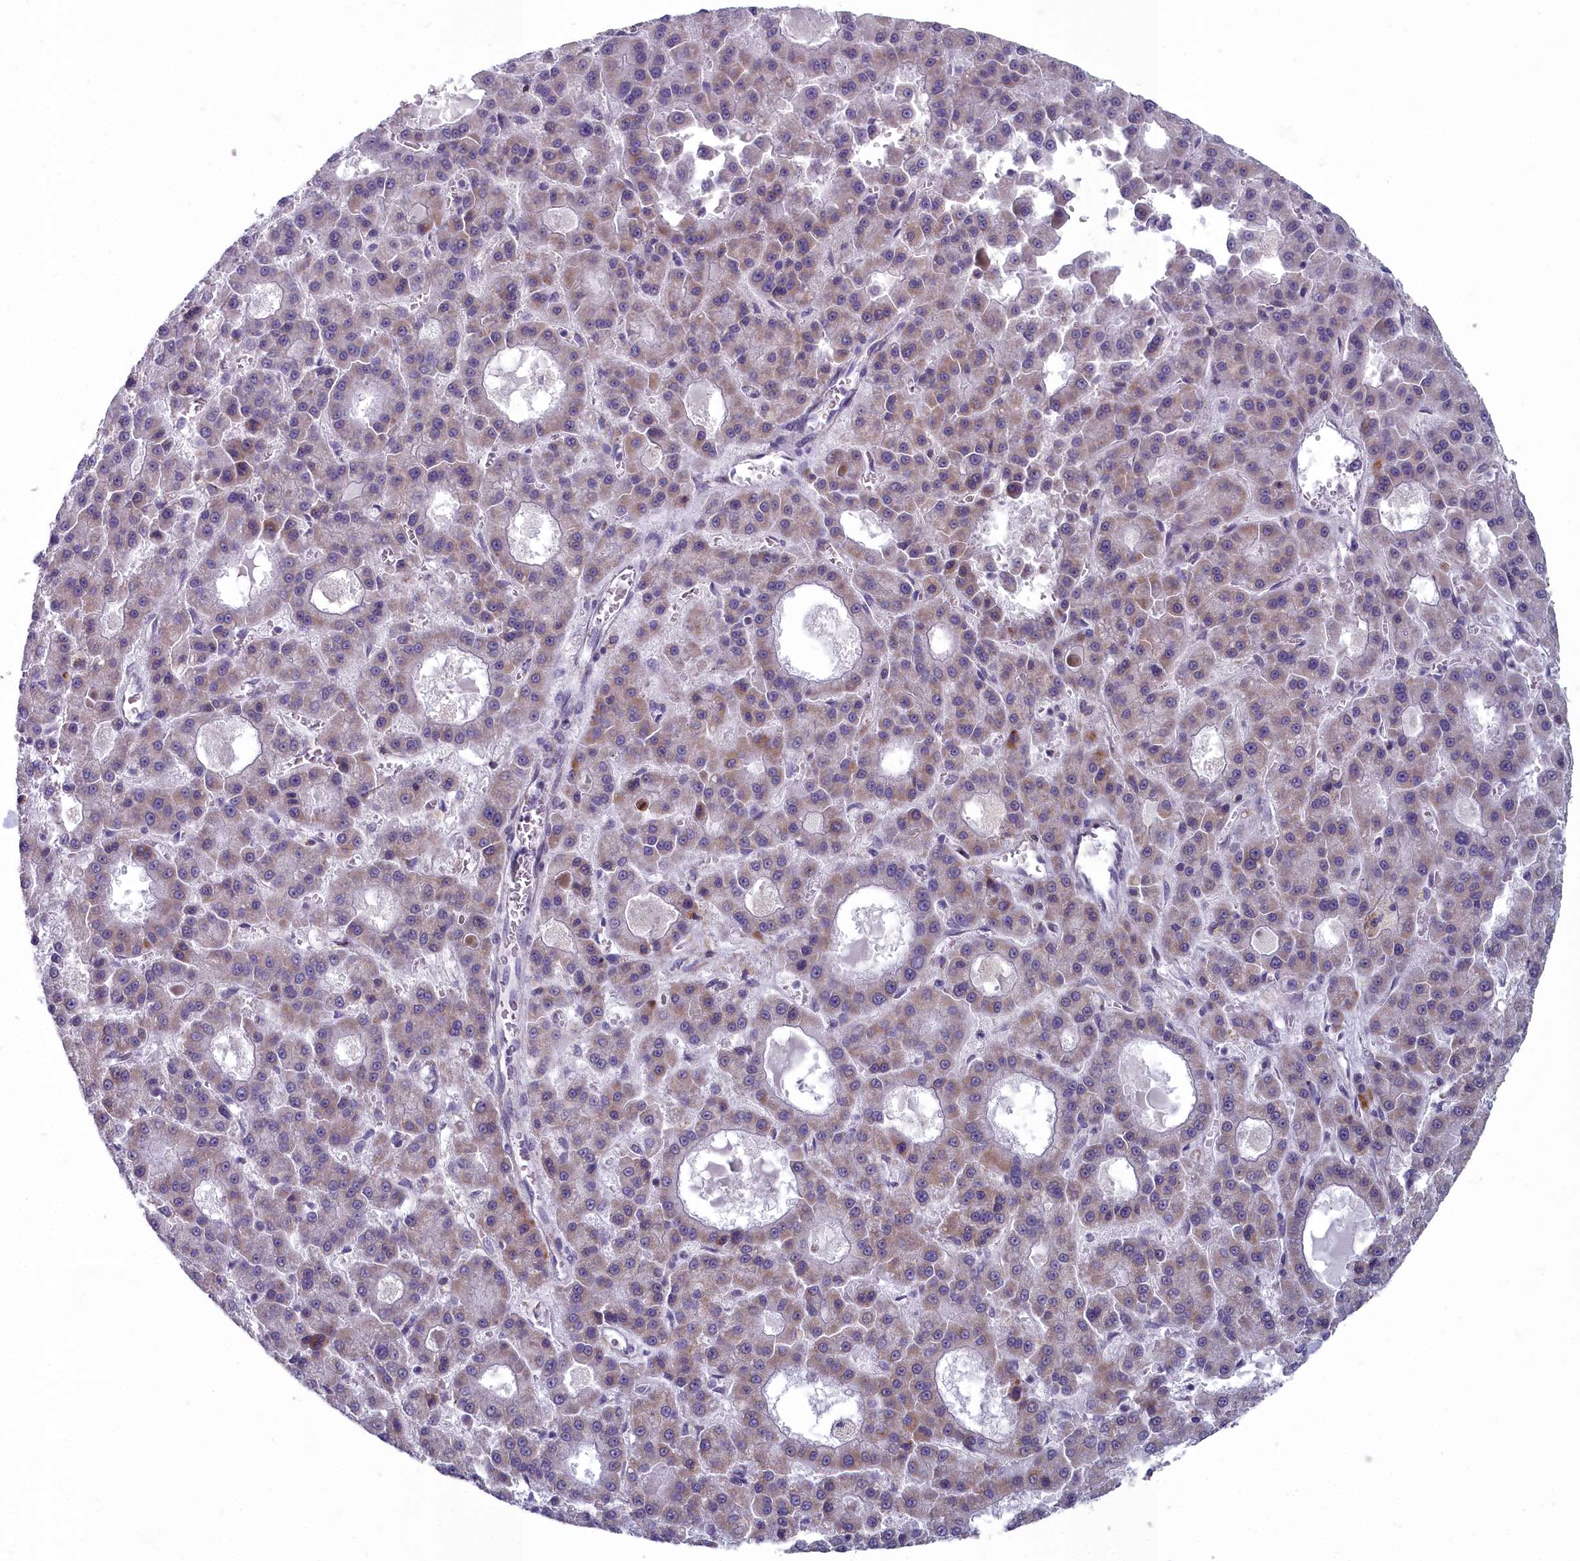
{"staining": {"intensity": "weak", "quantity": "25%-75%", "location": "cytoplasmic/membranous"}, "tissue": "liver cancer", "cell_type": "Tumor cells", "image_type": "cancer", "snomed": [{"axis": "morphology", "description": "Carcinoma, Hepatocellular, NOS"}, {"axis": "topography", "description": "Liver"}], "caption": "An IHC micrograph of tumor tissue is shown. Protein staining in brown labels weak cytoplasmic/membranous positivity in liver cancer (hepatocellular carcinoma) within tumor cells.", "gene": "INSYN2A", "patient": {"sex": "male", "age": 70}}